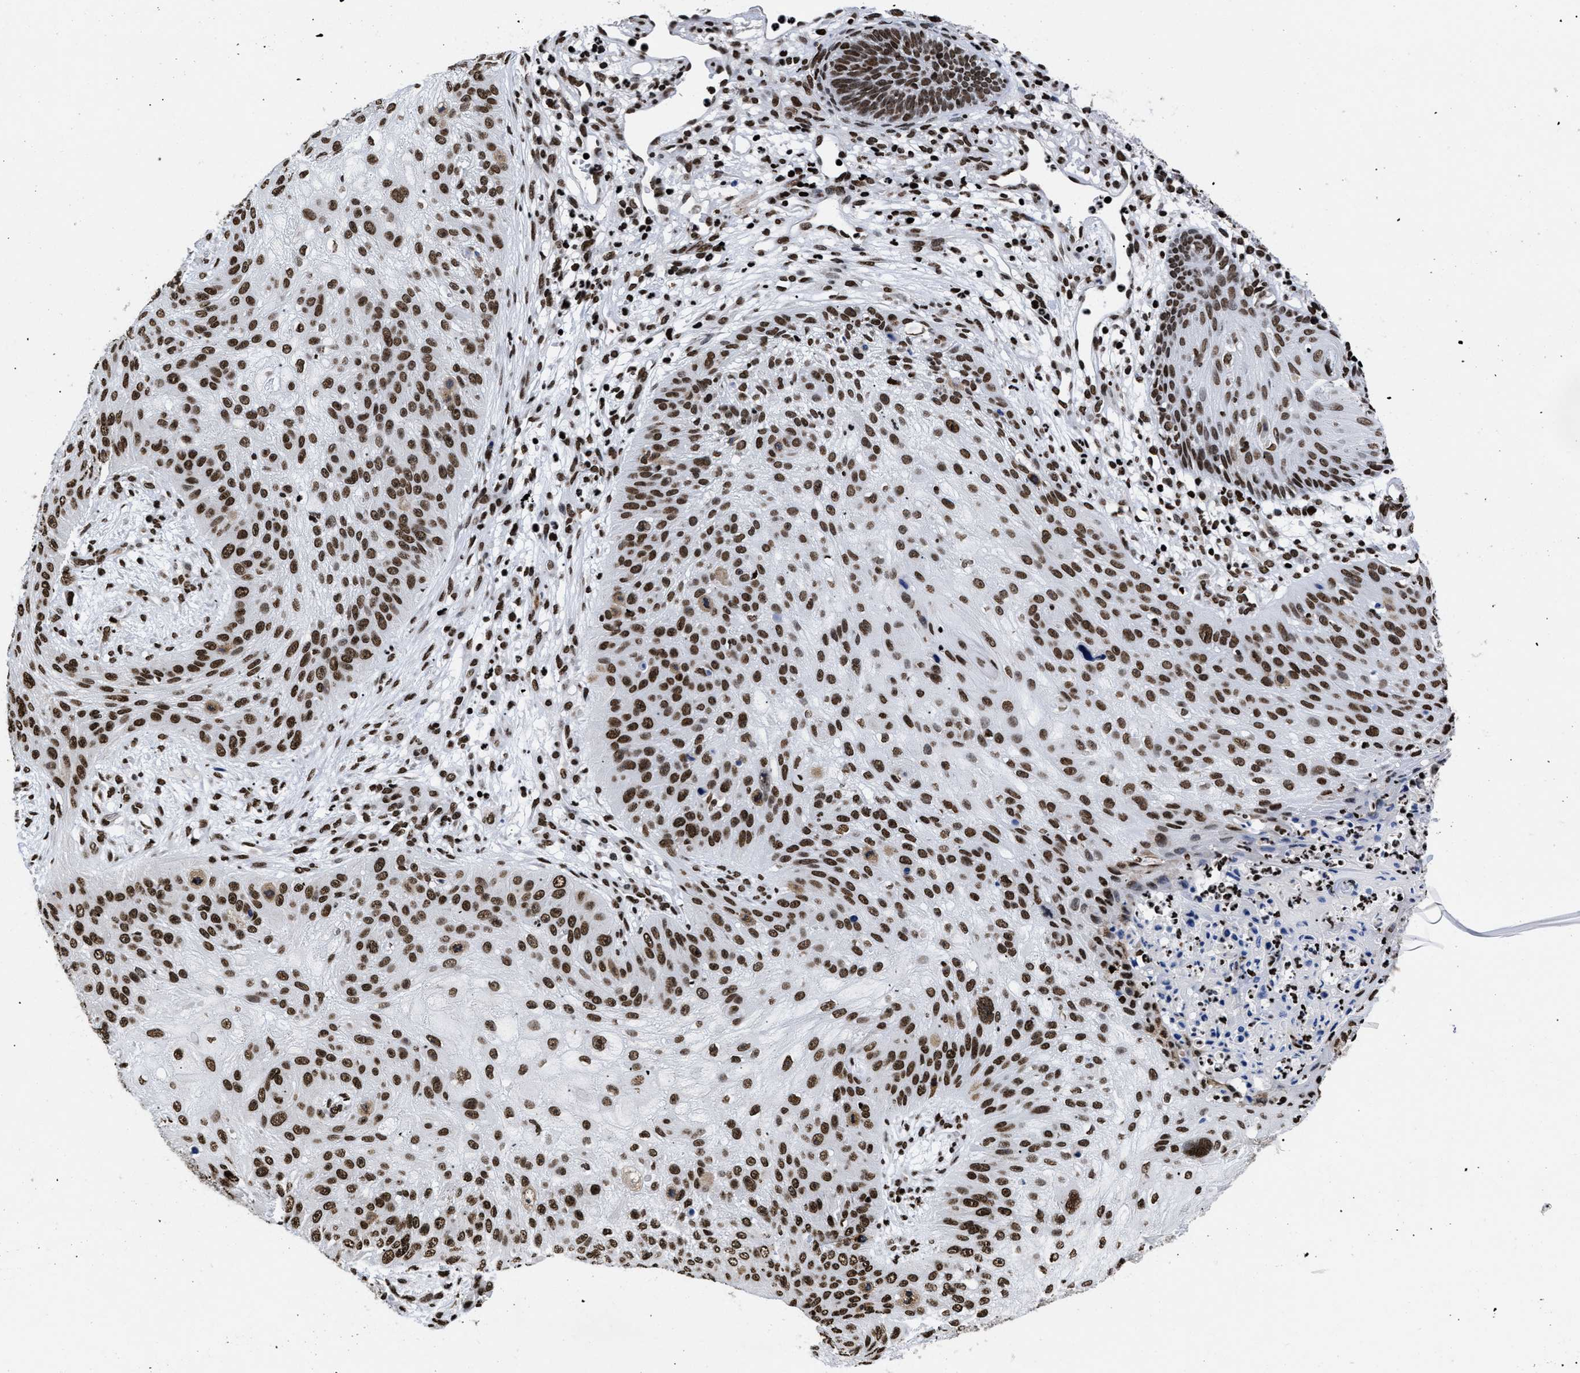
{"staining": {"intensity": "strong", "quantity": ">75%", "location": "nuclear"}, "tissue": "skin cancer", "cell_type": "Tumor cells", "image_type": "cancer", "snomed": [{"axis": "morphology", "description": "Squamous cell carcinoma, NOS"}, {"axis": "topography", "description": "Skin"}], "caption": "Strong nuclear protein staining is present in about >75% of tumor cells in squamous cell carcinoma (skin). (DAB (3,3'-diaminobenzidine) IHC, brown staining for protein, blue staining for nuclei).", "gene": "CALHM3", "patient": {"sex": "female", "age": 80}}